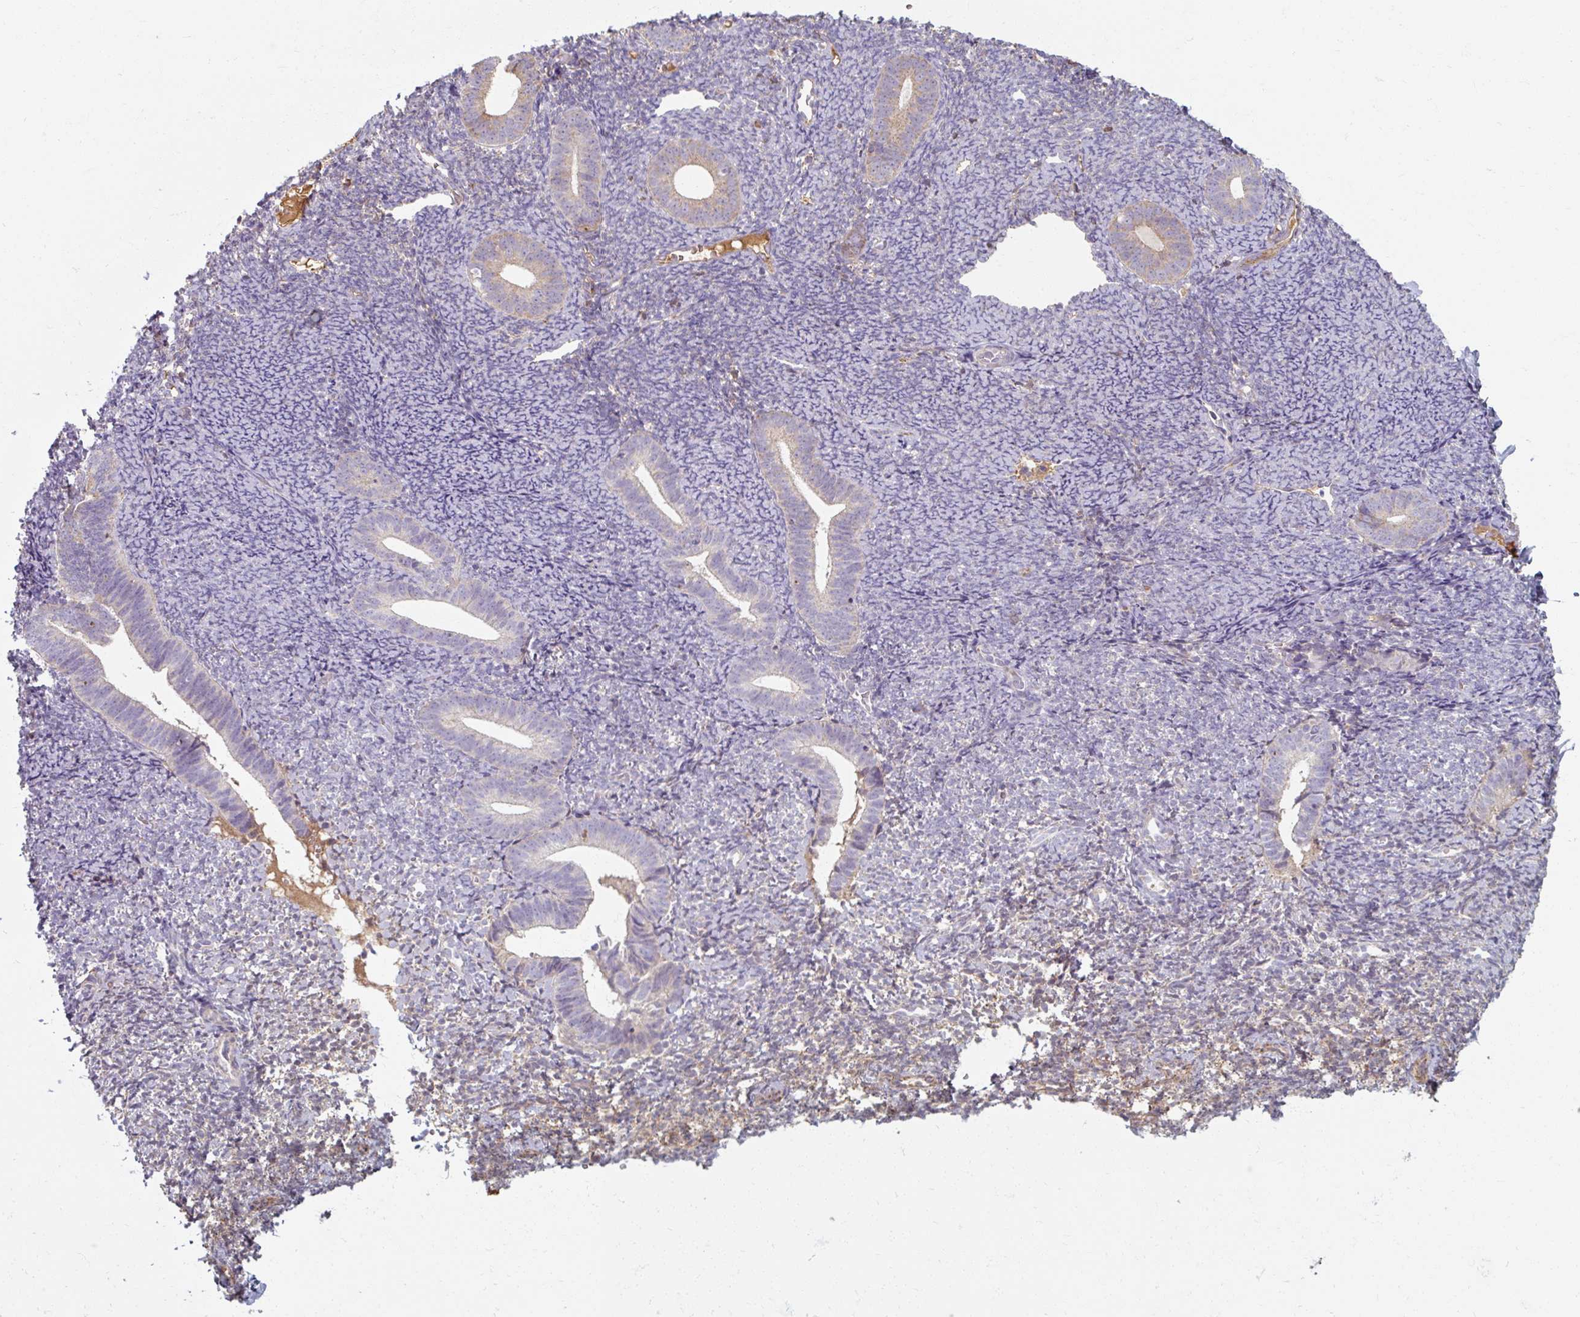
{"staining": {"intensity": "negative", "quantity": "none", "location": "none"}, "tissue": "endometrium", "cell_type": "Cells in endometrial stroma", "image_type": "normal", "snomed": [{"axis": "morphology", "description": "Normal tissue, NOS"}, {"axis": "topography", "description": "Endometrium"}], "caption": "An IHC photomicrograph of benign endometrium is shown. There is no staining in cells in endometrial stroma of endometrium. (Stains: DAB immunohistochemistry with hematoxylin counter stain, Microscopy: brightfield microscopy at high magnification).", "gene": "TSEN54", "patient": {"sex": "female", "age": 39}}